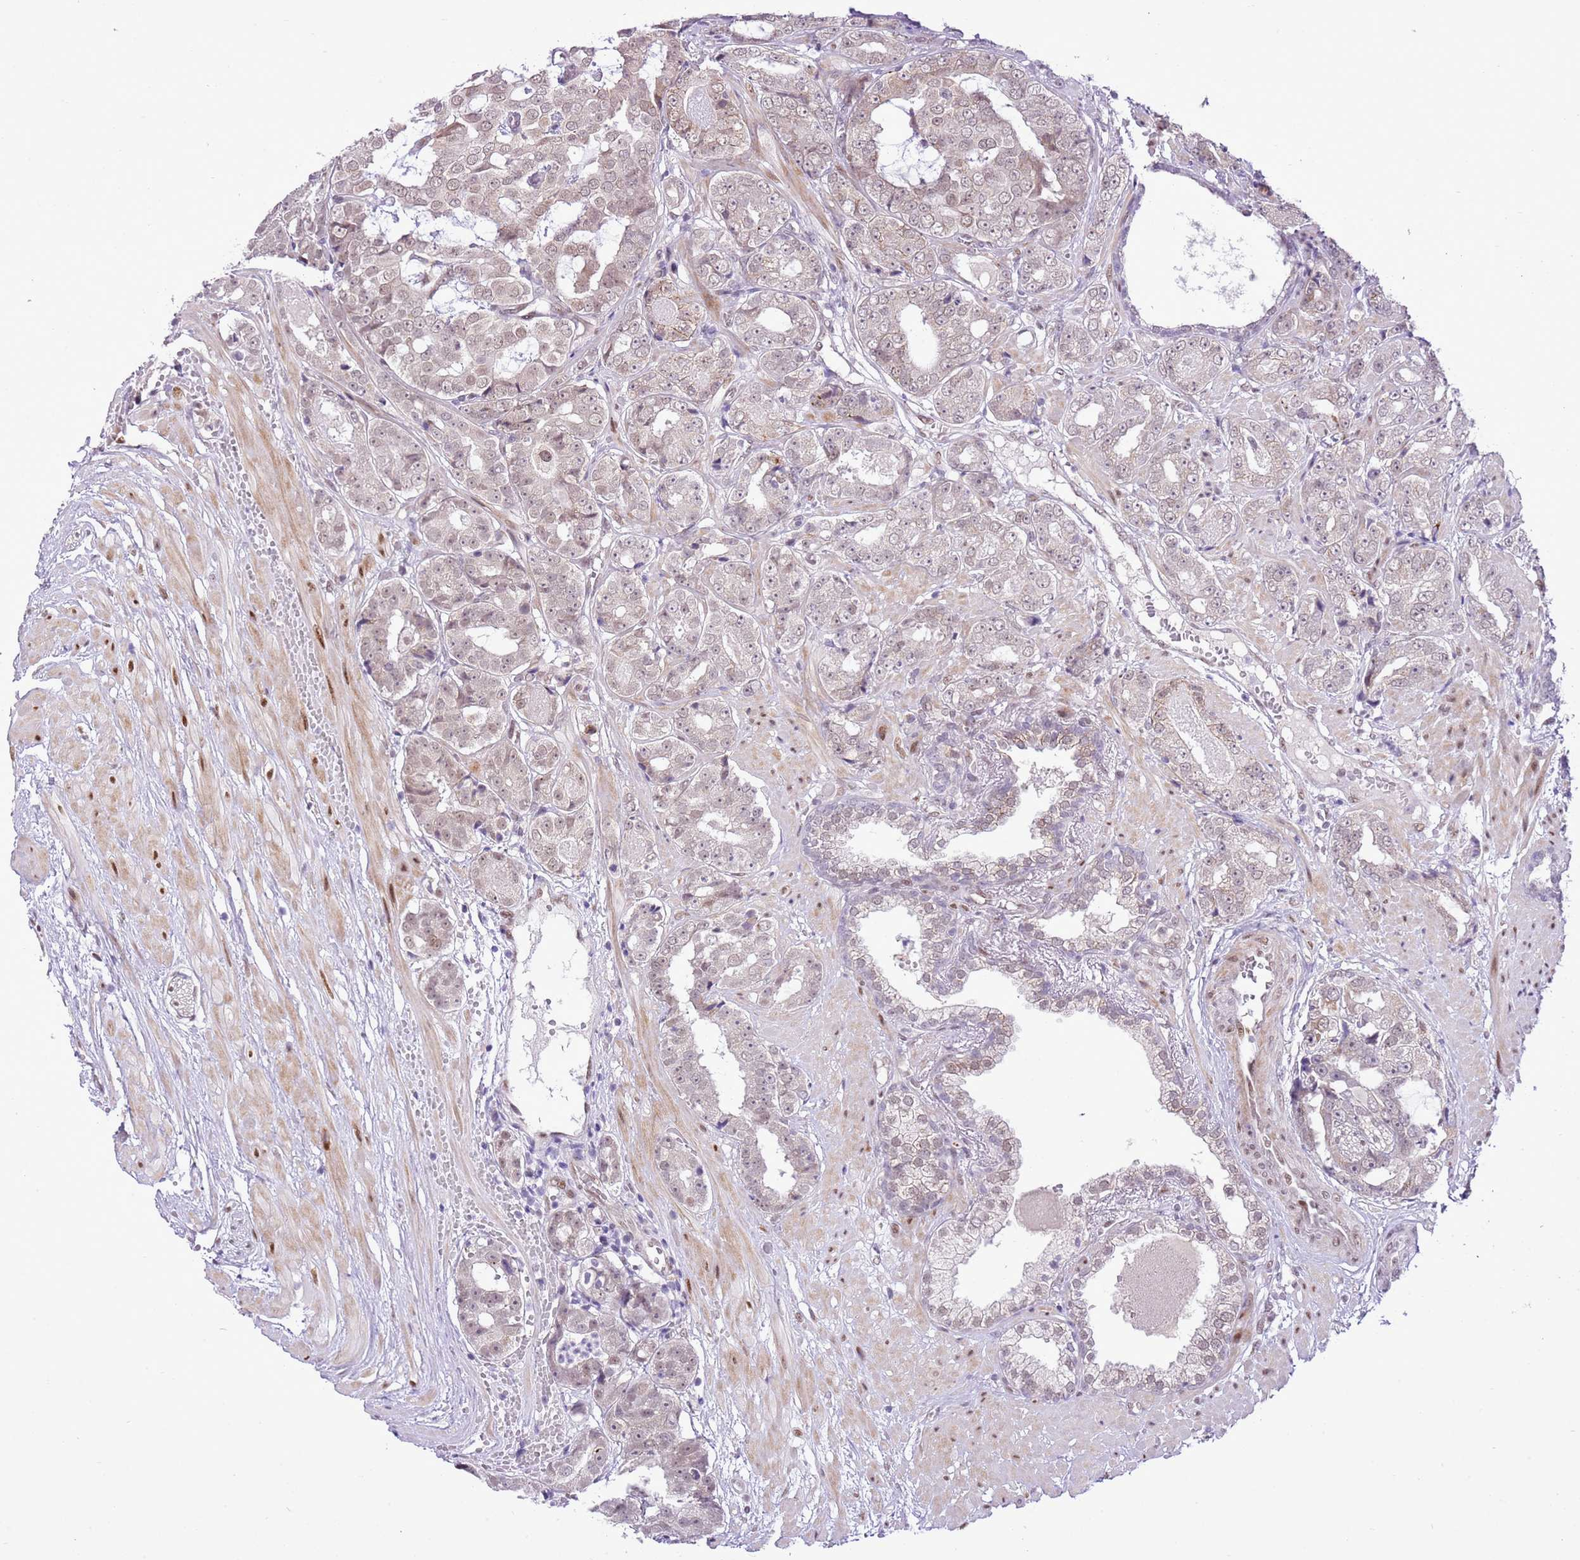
{"staining": {"intensity": "weak", "quantity": "25%-75%", "location": "nuclear"}, "tissue": "prostate cancer", "cell_type": "Tumor cells", "image_type": "cancer", "snomed": [{"axis": "morphology", "description": "Adenocarcinoma, High grade"}, {"axis": "topography", "description": "Prostate"}], "caption": "Adenocarcinoma (high-grade) (prostate) was stained to show a protein in brown. There is low levels of weak nuclear expression in approximately 25%-75% of tumor cells.", "gene": "NACC2", "patient": {"sex": "male", "age": 71}}